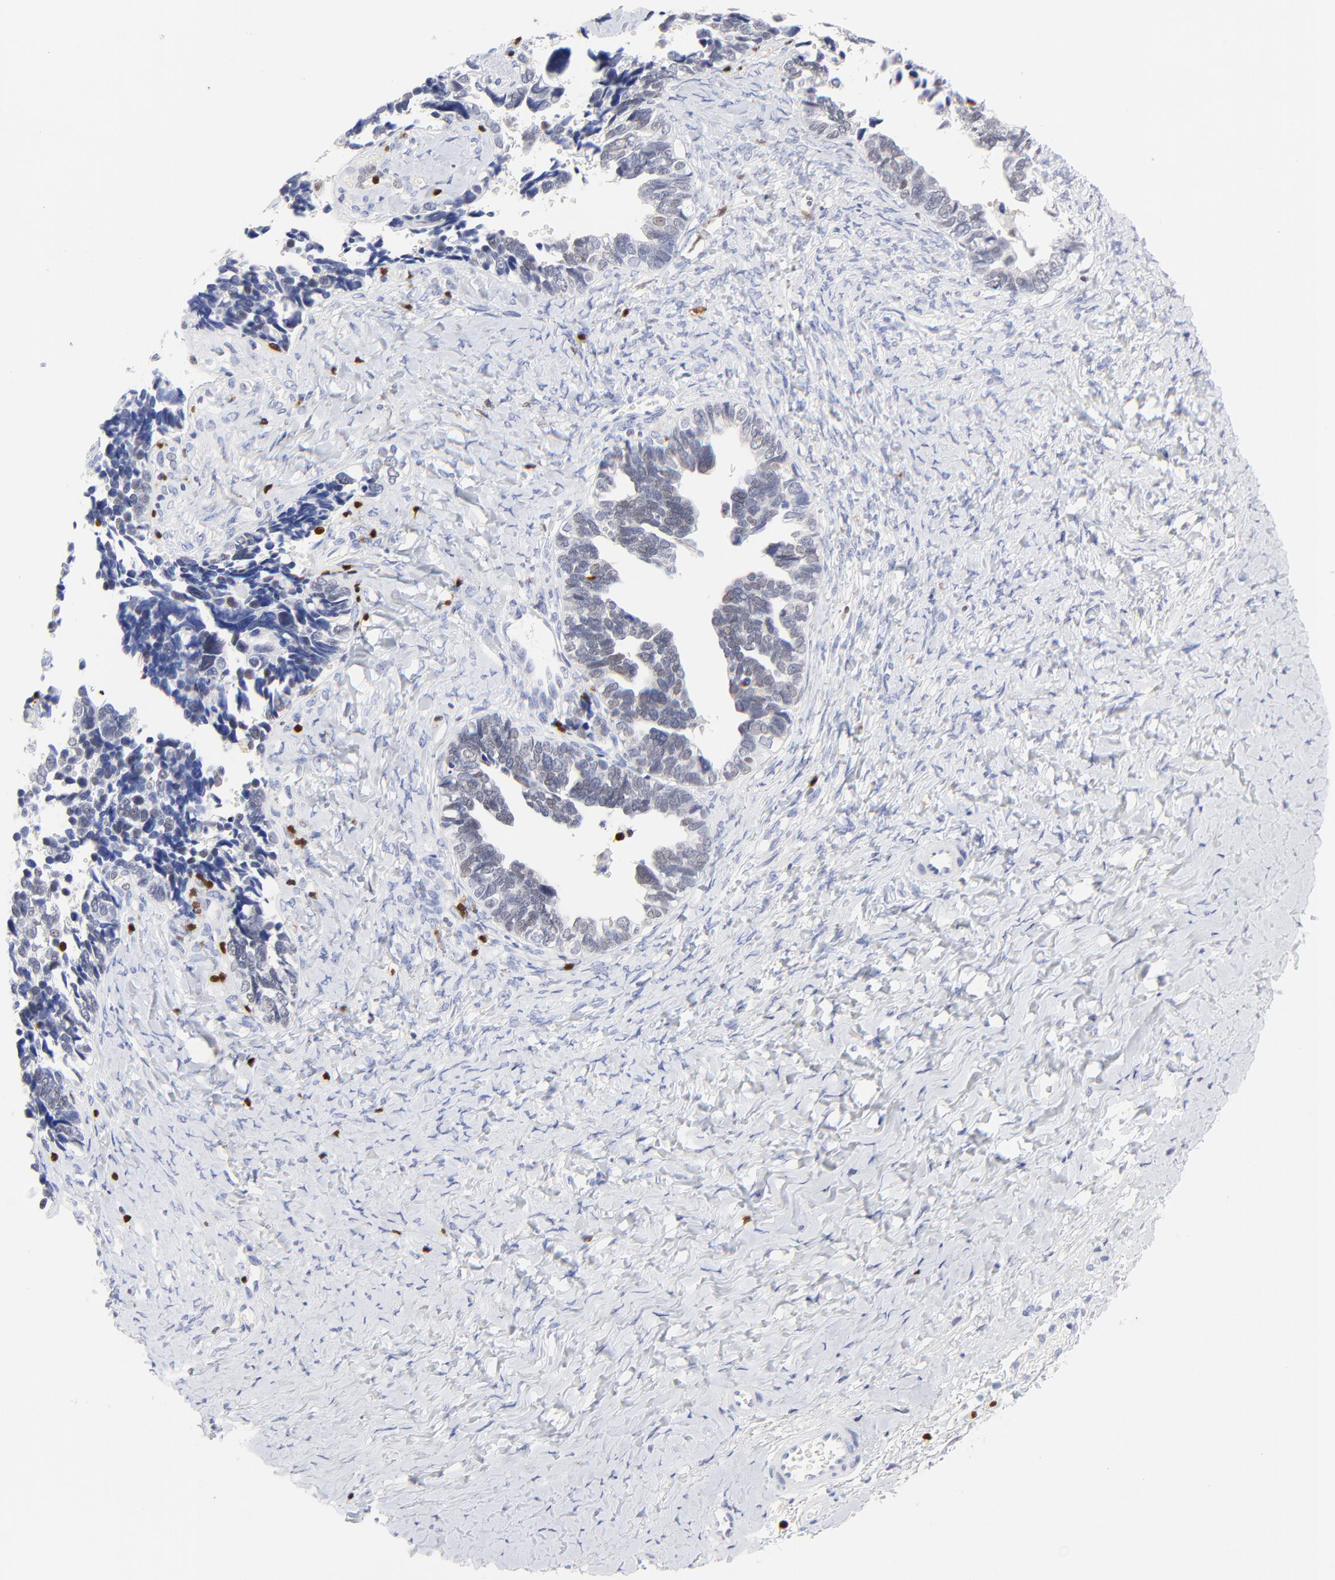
{"staining": {"intensity": "negative", "quantity": "none", "location": "none"}, "tissue": "ovarian cancer", "cell_type": "Tumor cells", "image_type": "cancer", "snomed": [{"axis": "morphology", "description": "Cystadenocarcinoma, serous, NOS"}, {"axis": "topography", "description": "Ovary"}], "caption": "Tumor cells are negative for brown protein staining in serous cystadenocarcinoma (ovarian).", "gene": "ZAP70", "patient": {"sex": "female", "age": 77}}